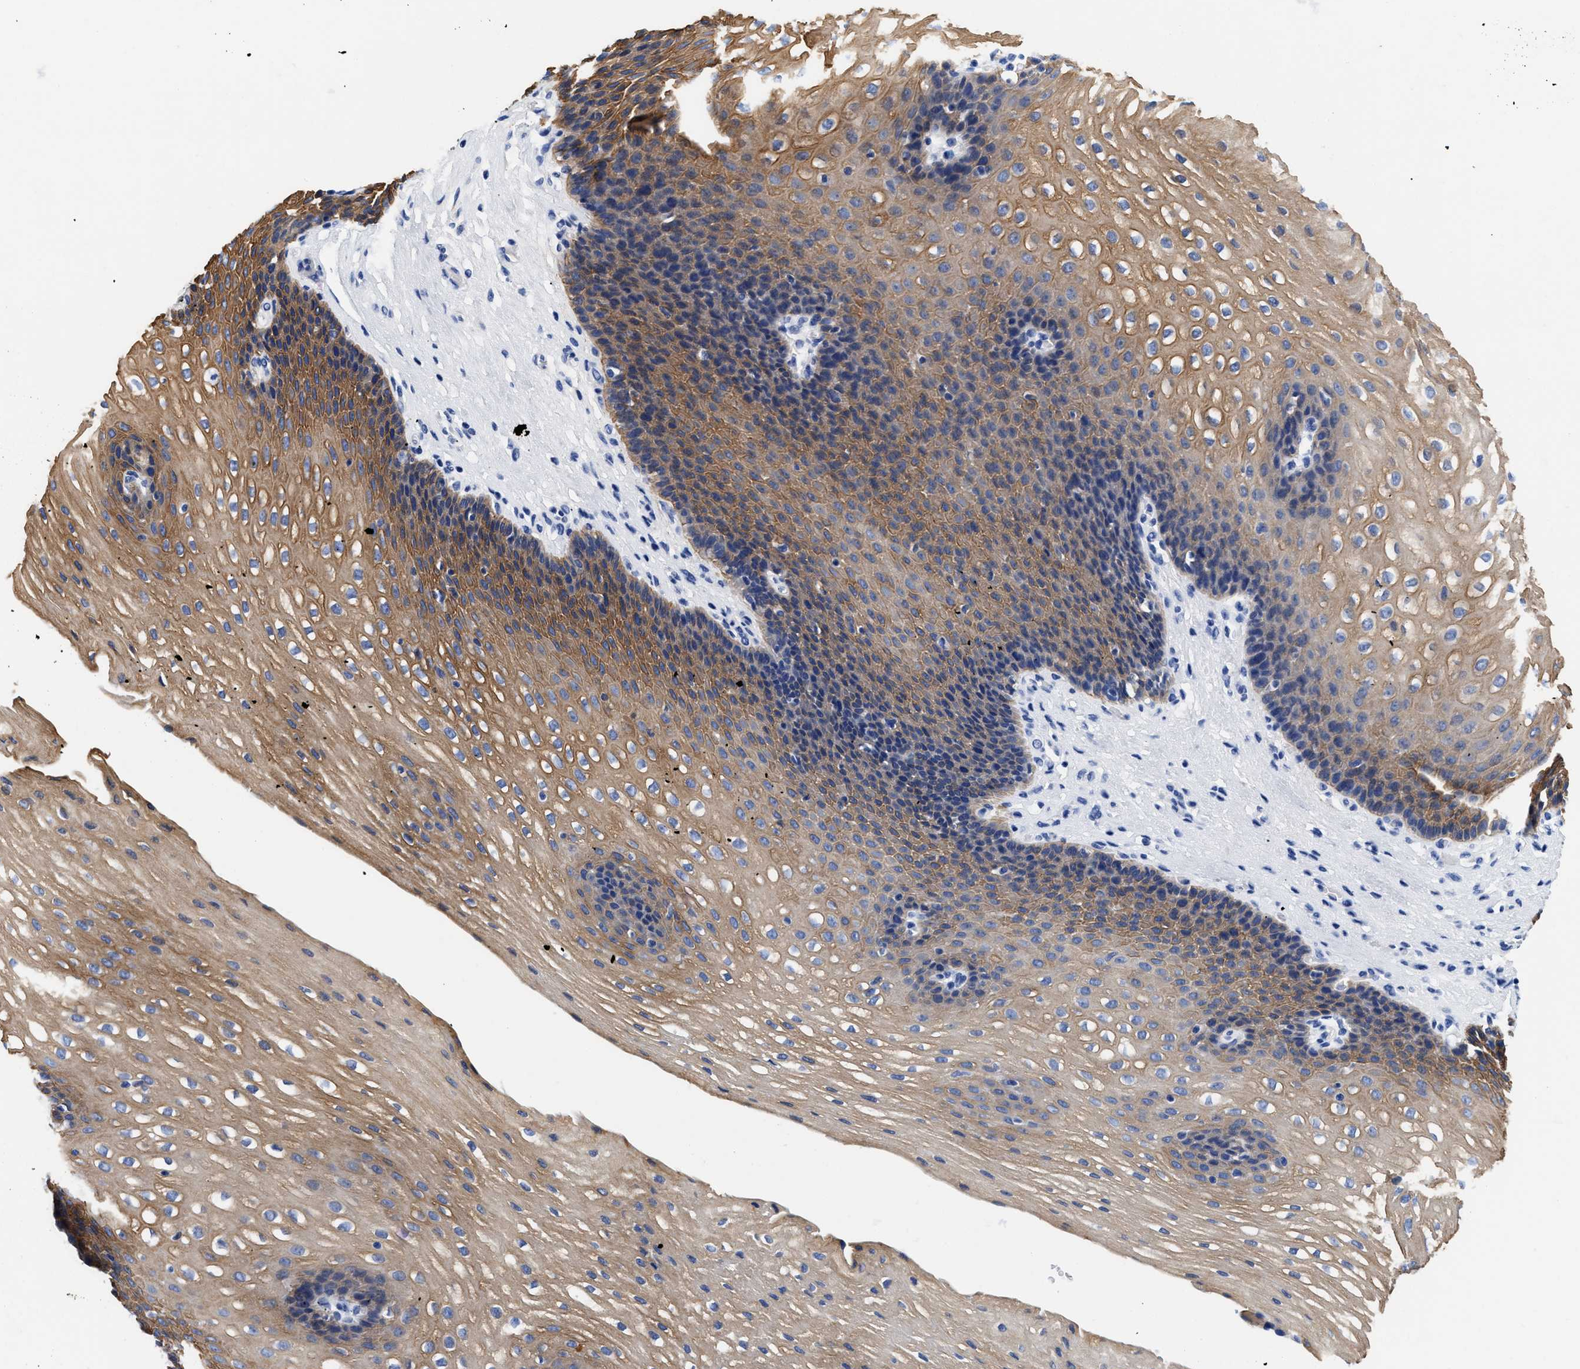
{"staining": {"intensity": "strong", "quantity": "25%-75%", "location": "cytoplasmic/membranous"}, "tissue": "esophagus", "cell_type": "Squamous epithelial cells", "image_type": "normal", "snomed": [{"axis": "morphology", "description": "Normal tissue, NOS"}, {"axis": "topography", "description": "Esophagus"}], "caption": "Normal esophagus exhibits strong cytoplasmic/membranous expression in about 25%-75% of squamous epithelial cells.", "gene": "TMEM68", "patient": {"sex": "male", "age": 48}}